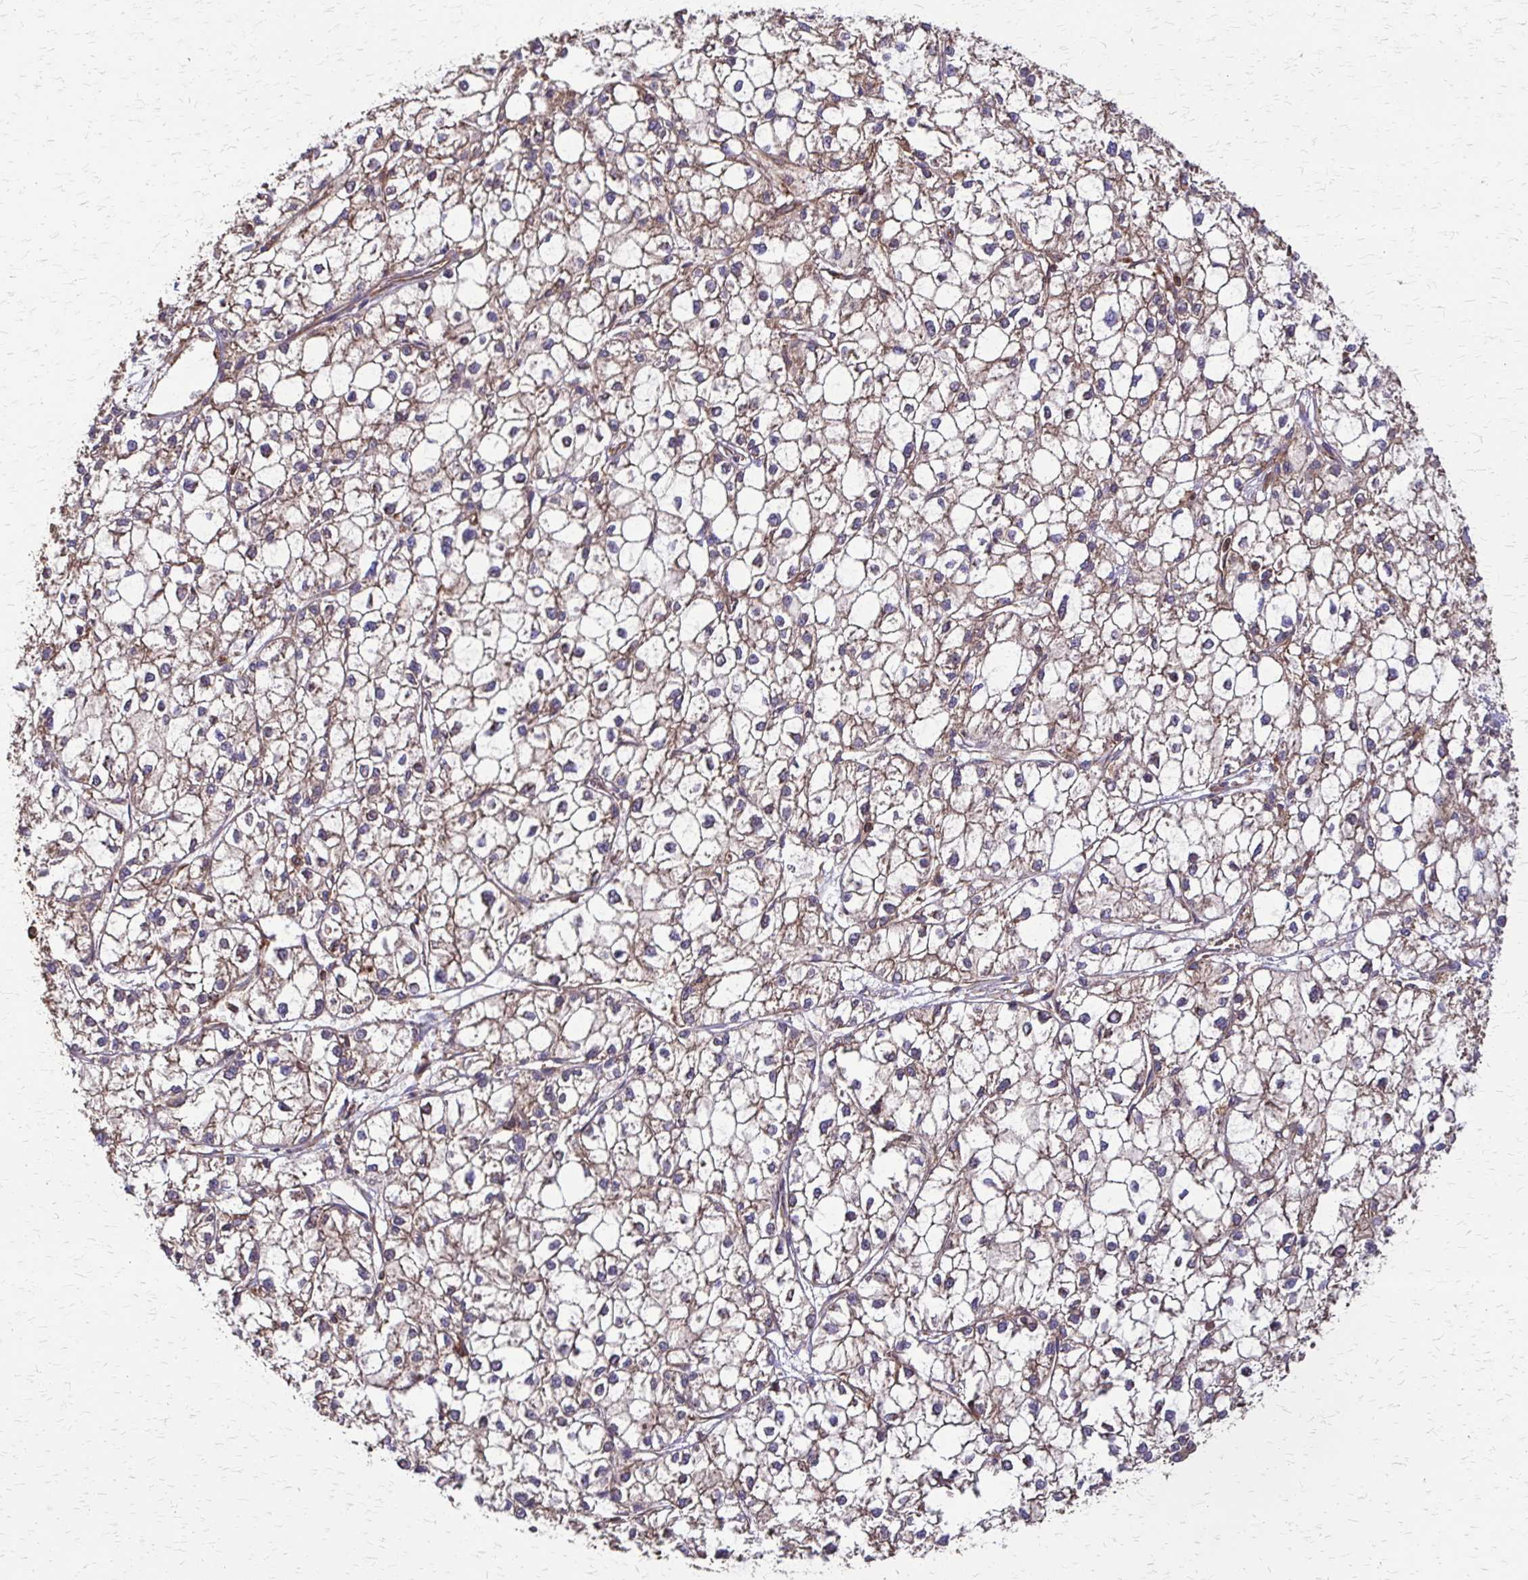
{"staining": {"intensity": "weak", "quantity": "<25%", "location": "cytoplasmic/membranous"}, "tissue": "liver cancer", "cell_type": "Tumor cells", "image_type": "cancer", "snomed": [{"axis": "morphology", "description": "Carcinoma, Hepatocellular, NOS"}, {"axis": "topography", "description": "Liver"}], "caption": "Immunohistochemistry image of neoplastic tissue: liver hepatocellular carcinoma stained with DAB (3,3'-diaminobenzidine) demonstrates no significant protein positivity in tumor cells.", "gene": "EEF2", "patient": {"sex": "female", "age": 43}}